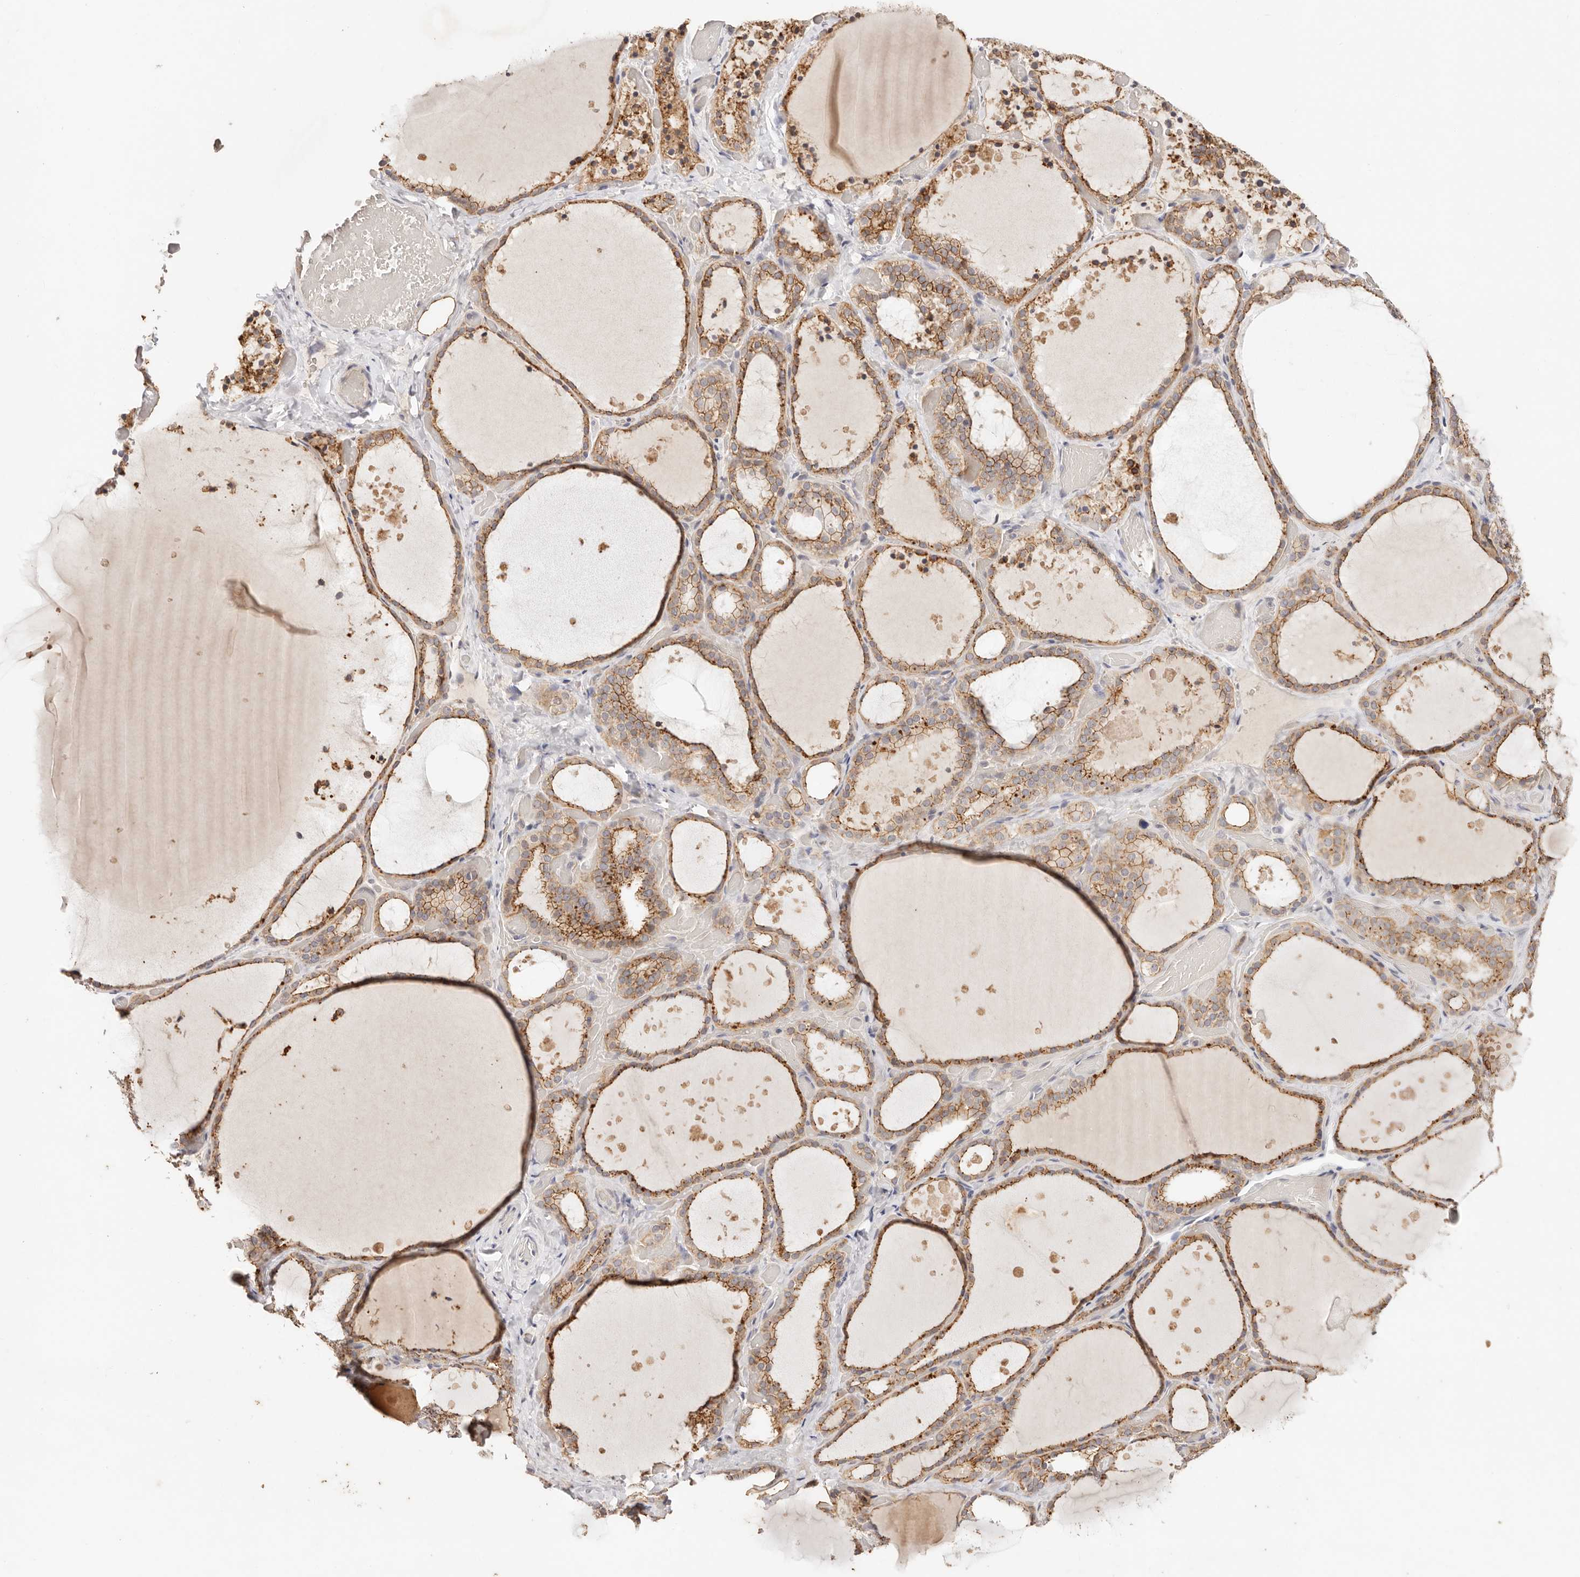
{"staining": {"intensity": "moderate", "quantity": ">75%", "location": "cytoplasmic/membranous"}, "tissue": "thyroid gland", "cell_type": "Glandular cells", "image_type": "normal", "snomed": [{"axis": "morphology", "description": "Normal tissue, NOS"}, {"axis": "topography", "description": "Thyroid gland"}], "caption": "Immunohistochemistry image of unremarkable human thyroid gland stained for a protein (brown), which exhibits medium levels of moderate cytoplasmic/membranous expression in approximately >75% of glandular cells.", "gene": "CXADR", "patient": {"sex": "female", "age": 44}}